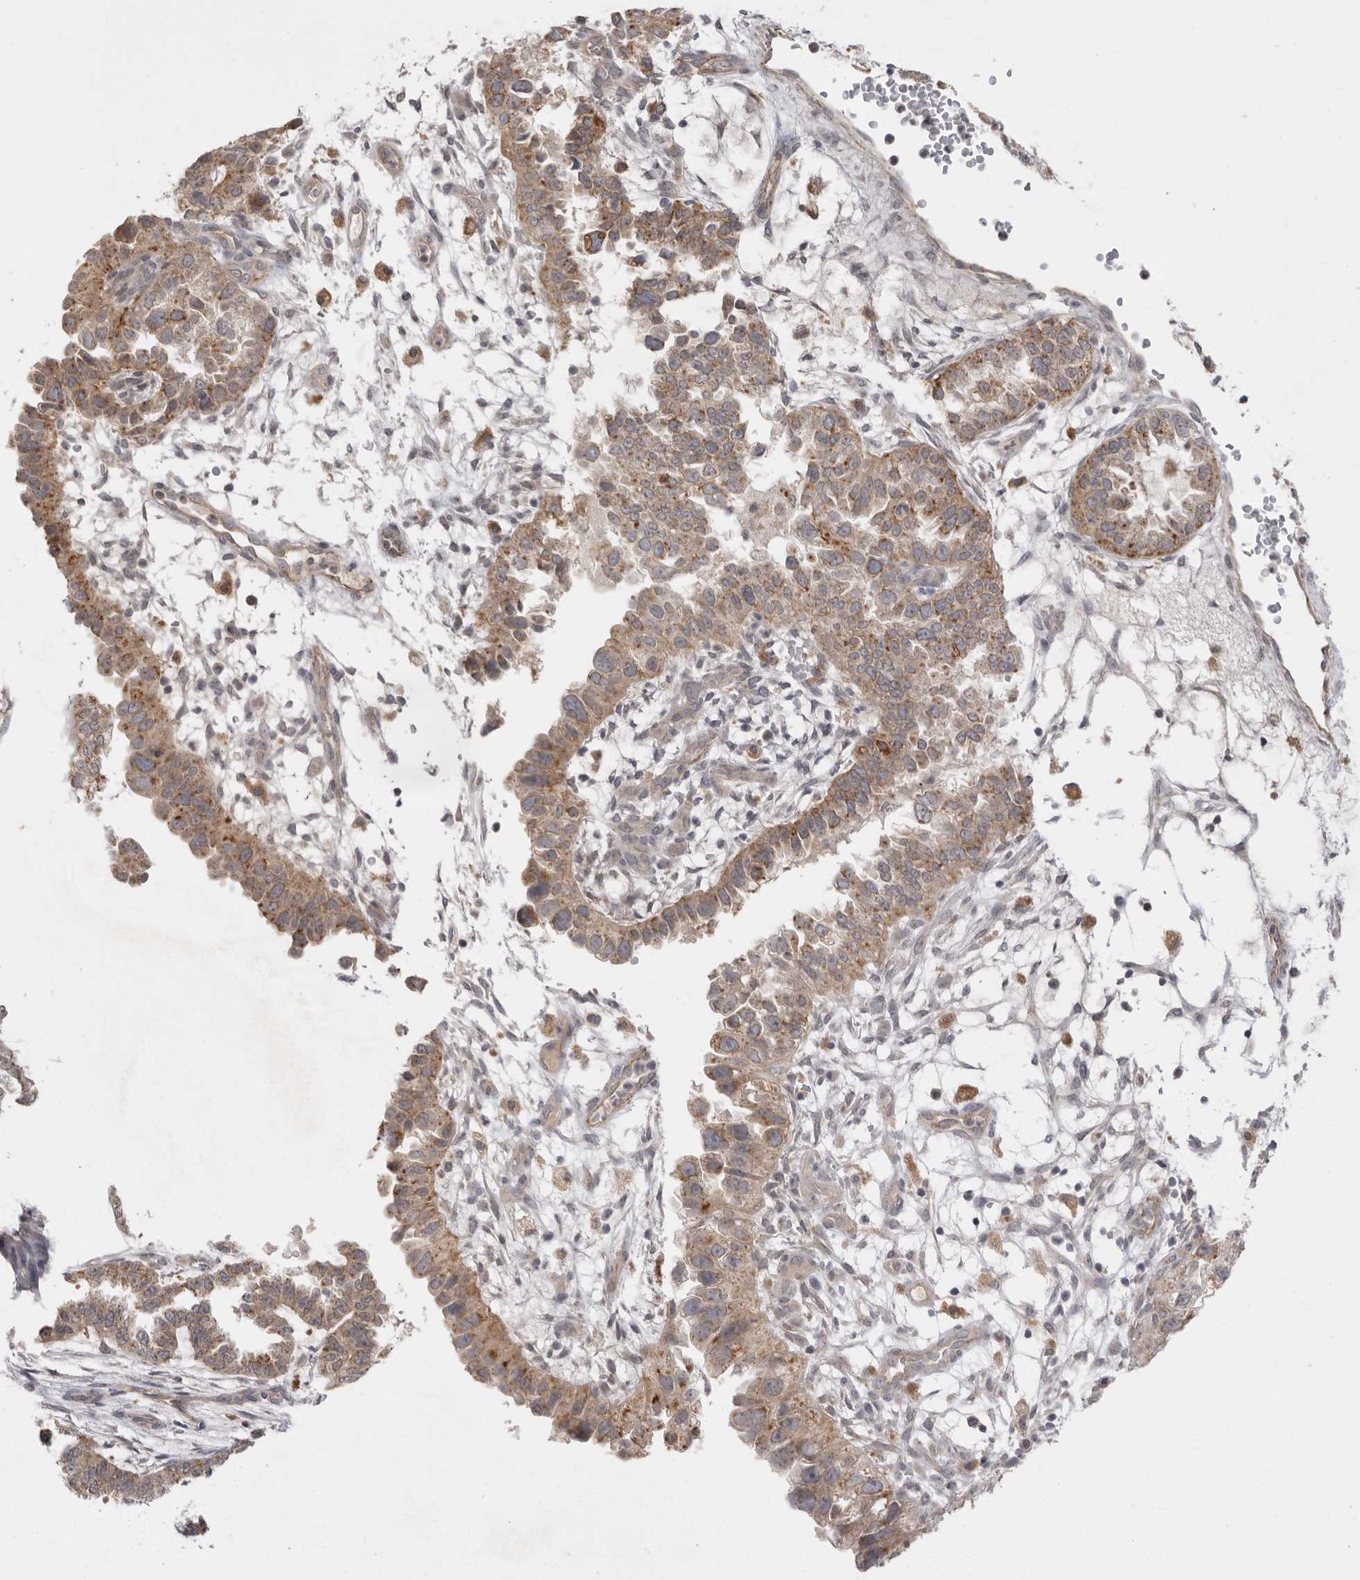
{"staining": {"intensity": "moderate", "quantity": ">75%", "location": "cytoplasmic/membranous"}, "tissue": "endometrial cancer", "cell_type": "Tumor cells", "image_type": "cancer", "snomed": [{"axis": "morphology", "description": "Adenocarcinoma, NOS"}, {"axis": "topography", "description": "Endometrium"}], "caption": "Human endometrial cancer (adenocarcinoma) stained for a protein (brown) displays moderate cytoplasmic/membranous positive staining in approximately >75% of tumor cells.", "gene": "TLR3", "patient": {"sex": "female", "age": 85}}